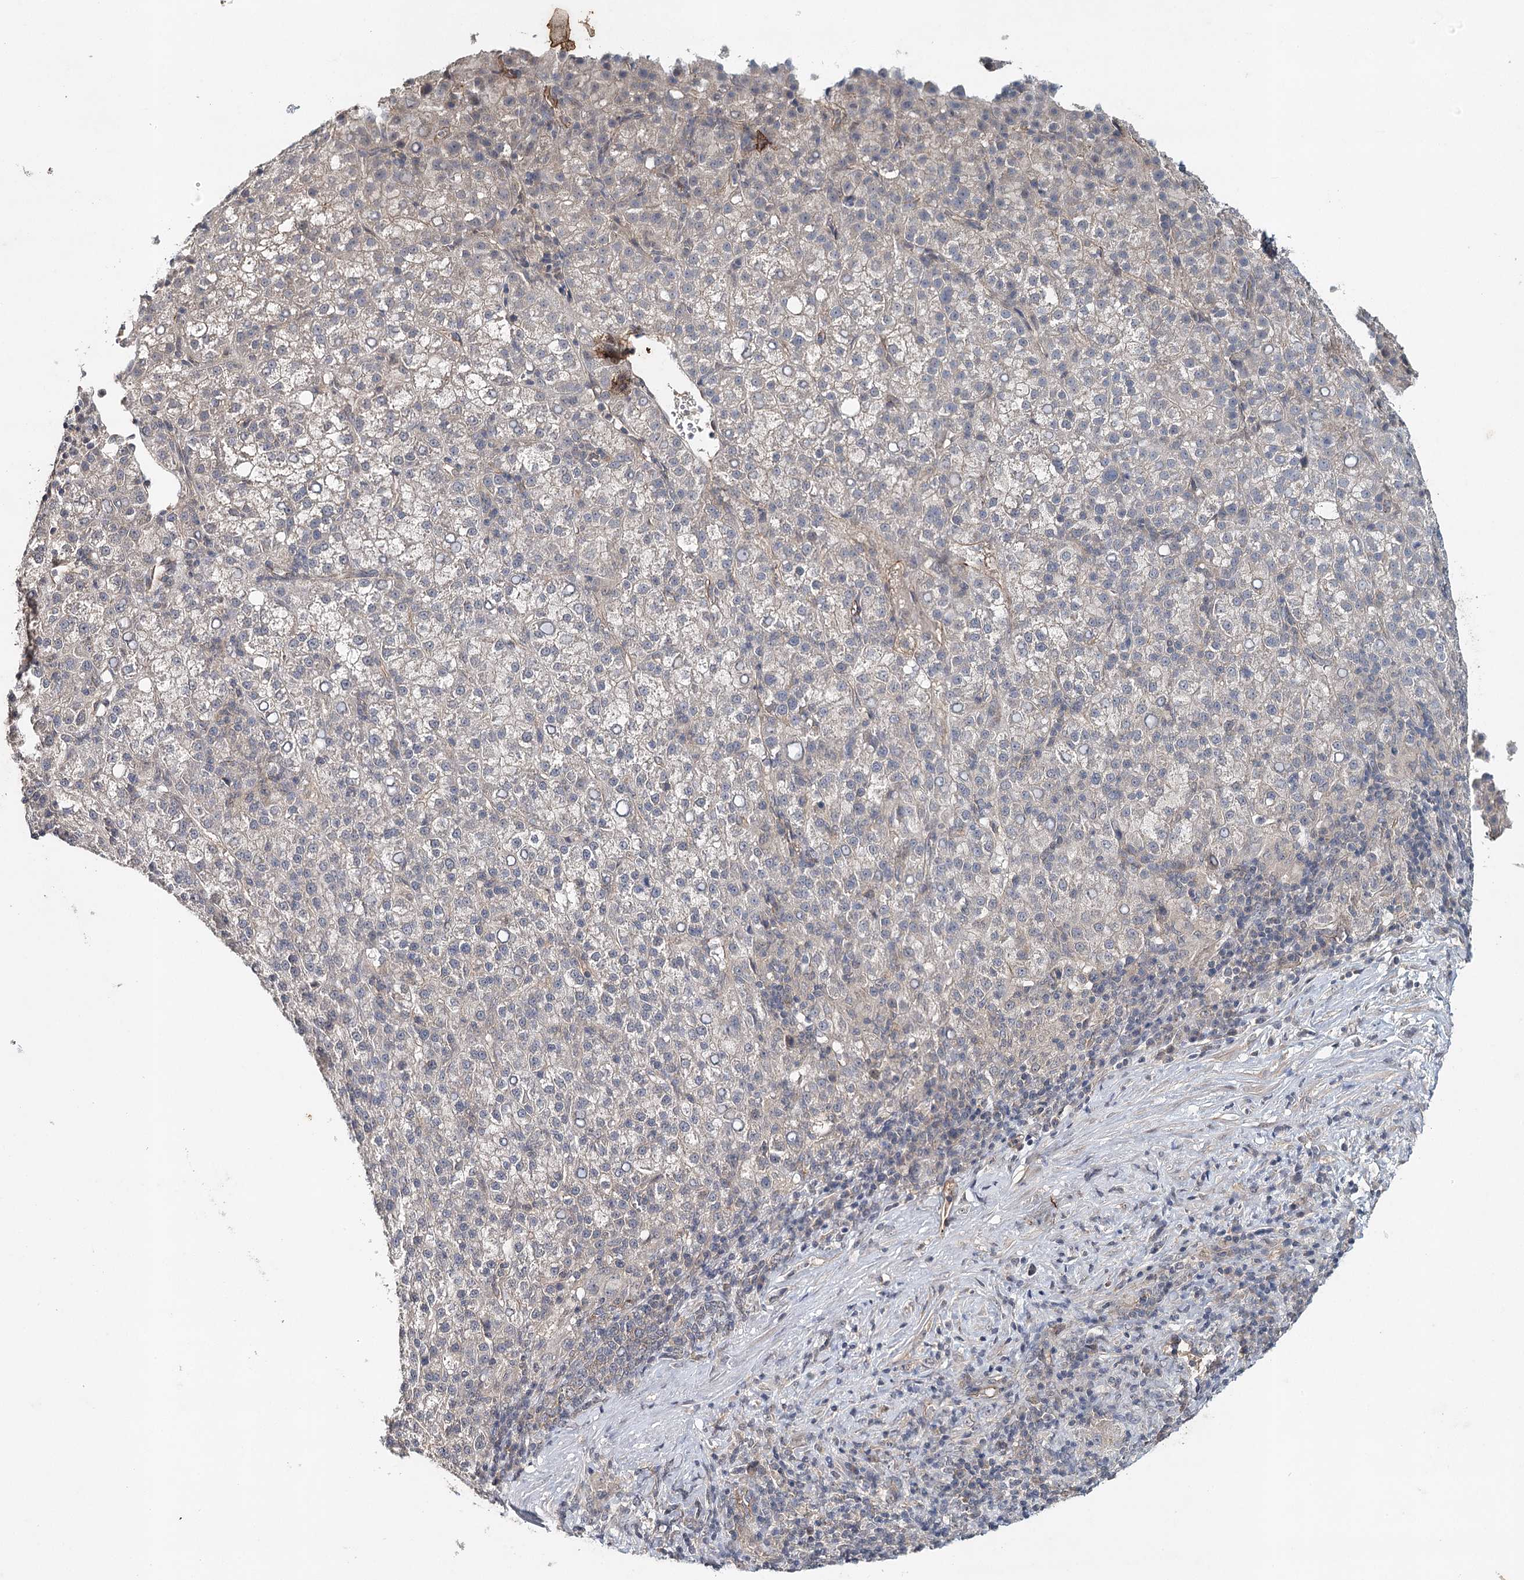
{"staining": {"intensity": "weak", "quantity": "25%-75%", "location": "cytoplasmic/membranous"}, "tissue": "liver cancer", "cell_type": "Tumor cells", "image_type": "cancer", "snomed": [{"axis": "morphology", "description": "Carcinoma, Hepatocellular, NOS"}, {"axis": "topography", "description": "Liver"}], "caption": "This is an image of immunohistochemistry (IHC) staining of hepatocellular carcinoma (liver), which shows weak positivity in the cytoplasmic/membranous of tumor cells.", "gene": "SYNPO", "patient": {"sex": "female", "age": 58}}